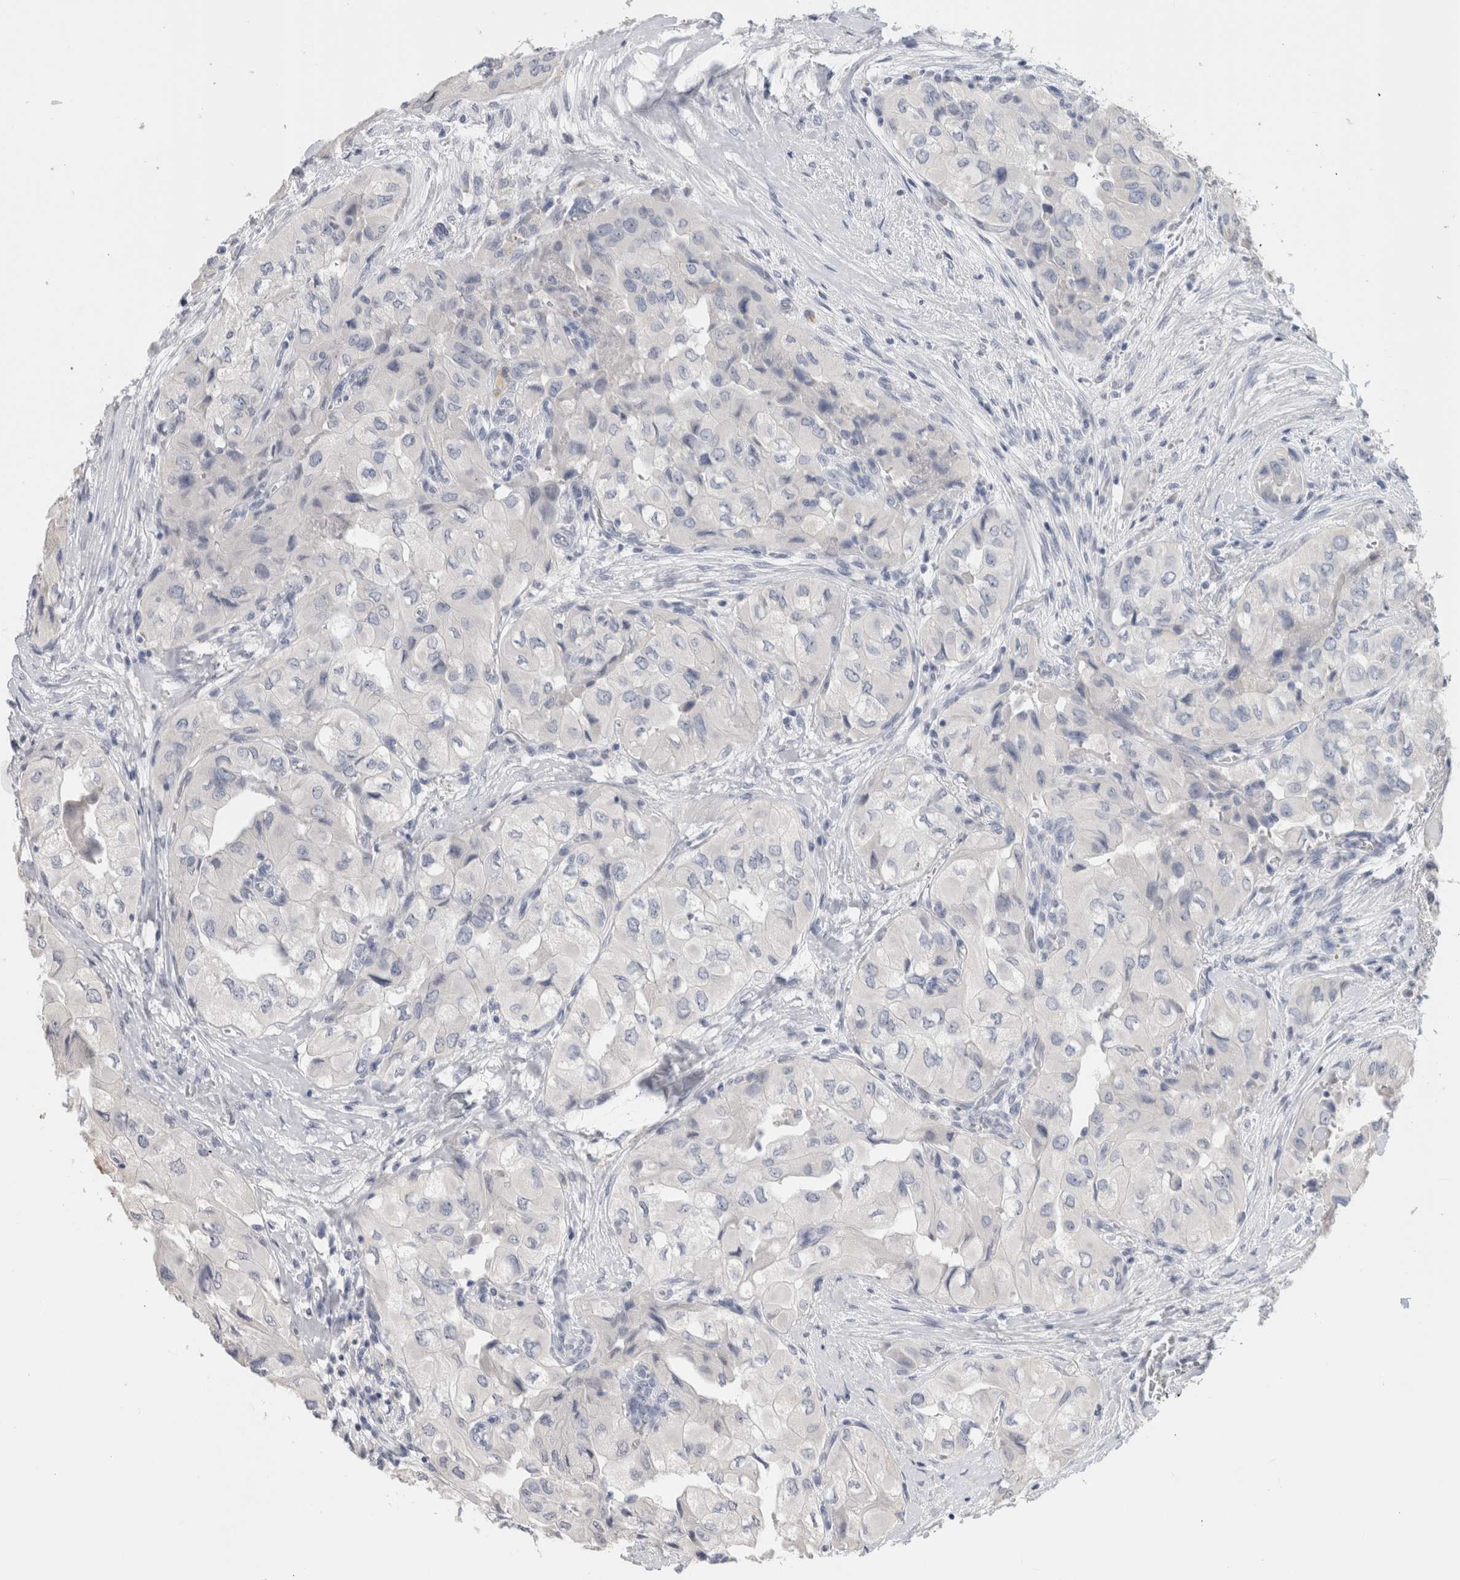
{"staining": {"intensity": "negative", "quantity": "none", "location": "none"}, "tissue": "thyroid cancer", "cell_type": "Tumor cells", "image_type": "cancer", "snomed": [{"axis": "morphology", "description": "Papillary adenocarcinoma, NOS"}, {"axis": "topography", "description": "Thyroid gland"}], "caption": "High magnification brightfield microscopy of thyroid cancer stained with DAB (3,3'-diaminobenzidine) (brown) and counterstained with hematoxylin (blue): tumor cells show no significant staining.", "gene": "BCAN", "patient": {"sex": "female", "age": 59}}